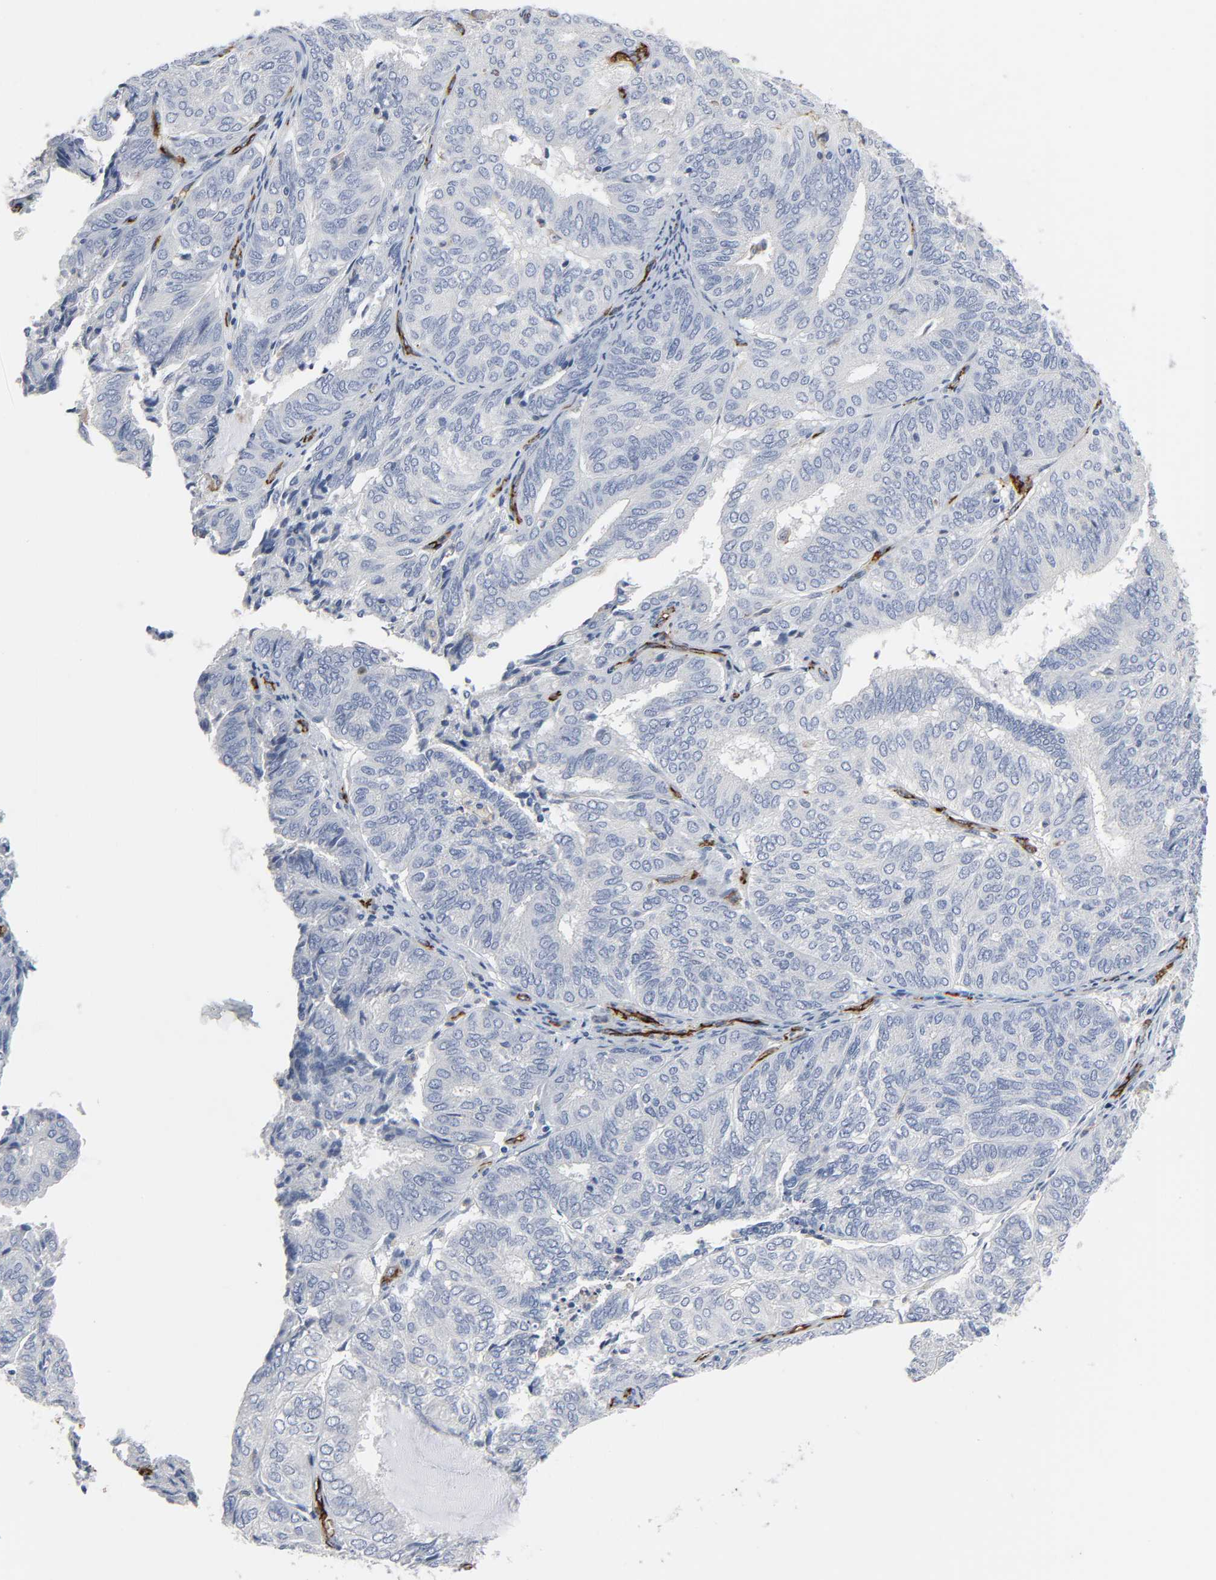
{"staining": {"intensity": "negative", "quantity": "none", "location": "none"}, "tissue": "endometrial cancer", "cell_type": "Tumor cells", "image_type": "cancer", "snomed": [{"axis": "morphology", "description": "Adenocarcinoma, NOS"}, {"axis": "topography", "description": "Uterus"}], "caption": "Human endometrial adenocarcinoma stained for a protein using immunohistochemistry (IHC) reveals no expression in tumor cells.", "gene": "PECAM1", "patient": {"sex": "female", "age": 60}}